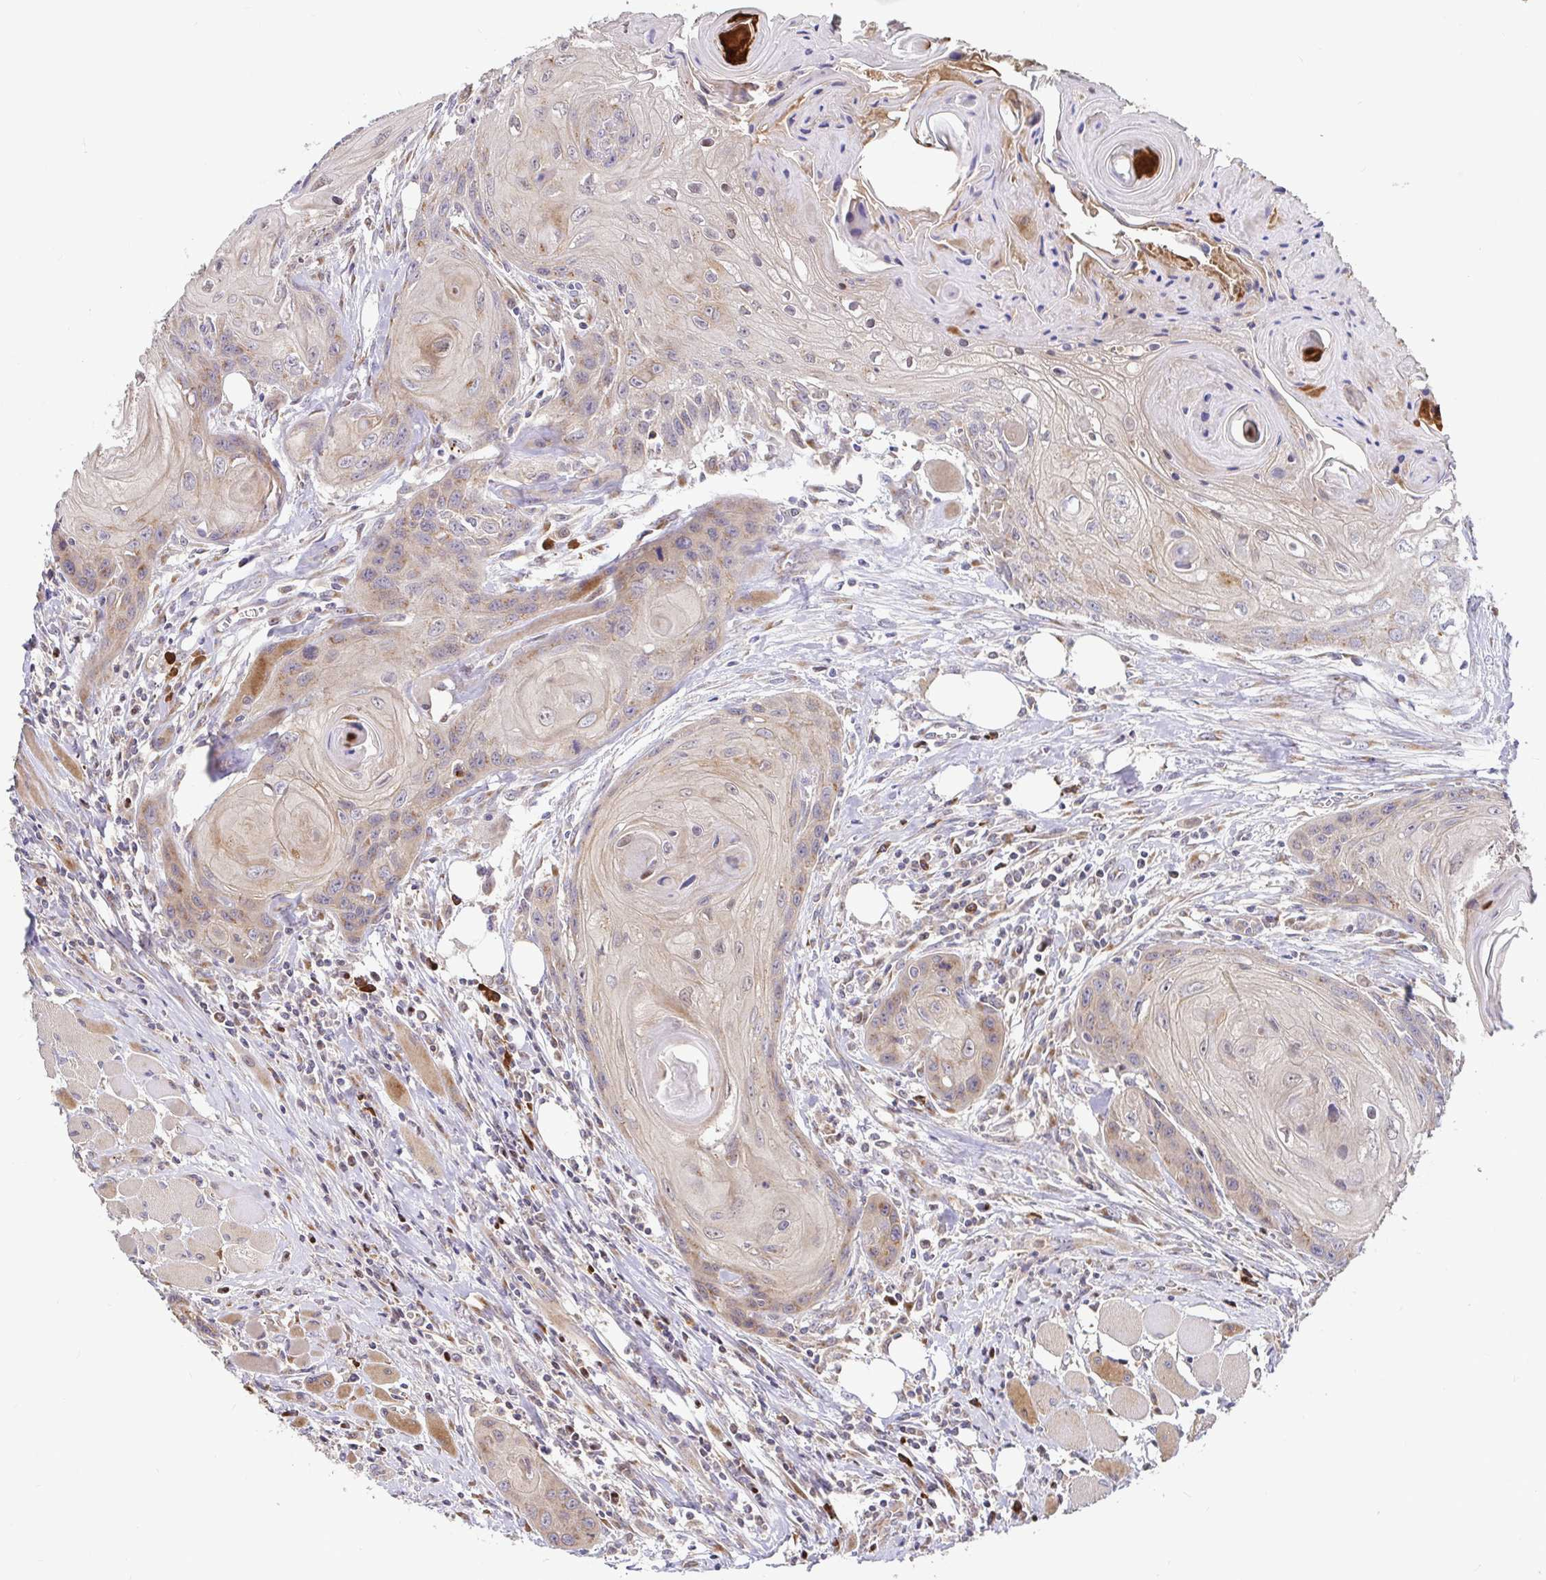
{"staining": {"intensity": "weak", "quantity": "25%-75%", "location": "cytoplasmic/membranous"}, "tissue": "head and neck cancer", "cell_type": "Tumor cells", "image_type": "cancer", "snomed": [{"axis": "morphology", "description": "Squamous cell carcinoma, NOS"}, {"axis": "topography", "description": "Oral tissue"}, {"axis": "topography", "description": "Head-Neck"}], "caption": "IHC of squamous cell carcinoma (head and neck) demonstrates low levels of weak cytoplasmic/membranous expression in approximately 25%-75% of tumor cells.", "gene": "ELP1", "patient": {"sex": "male", "age": 58}}